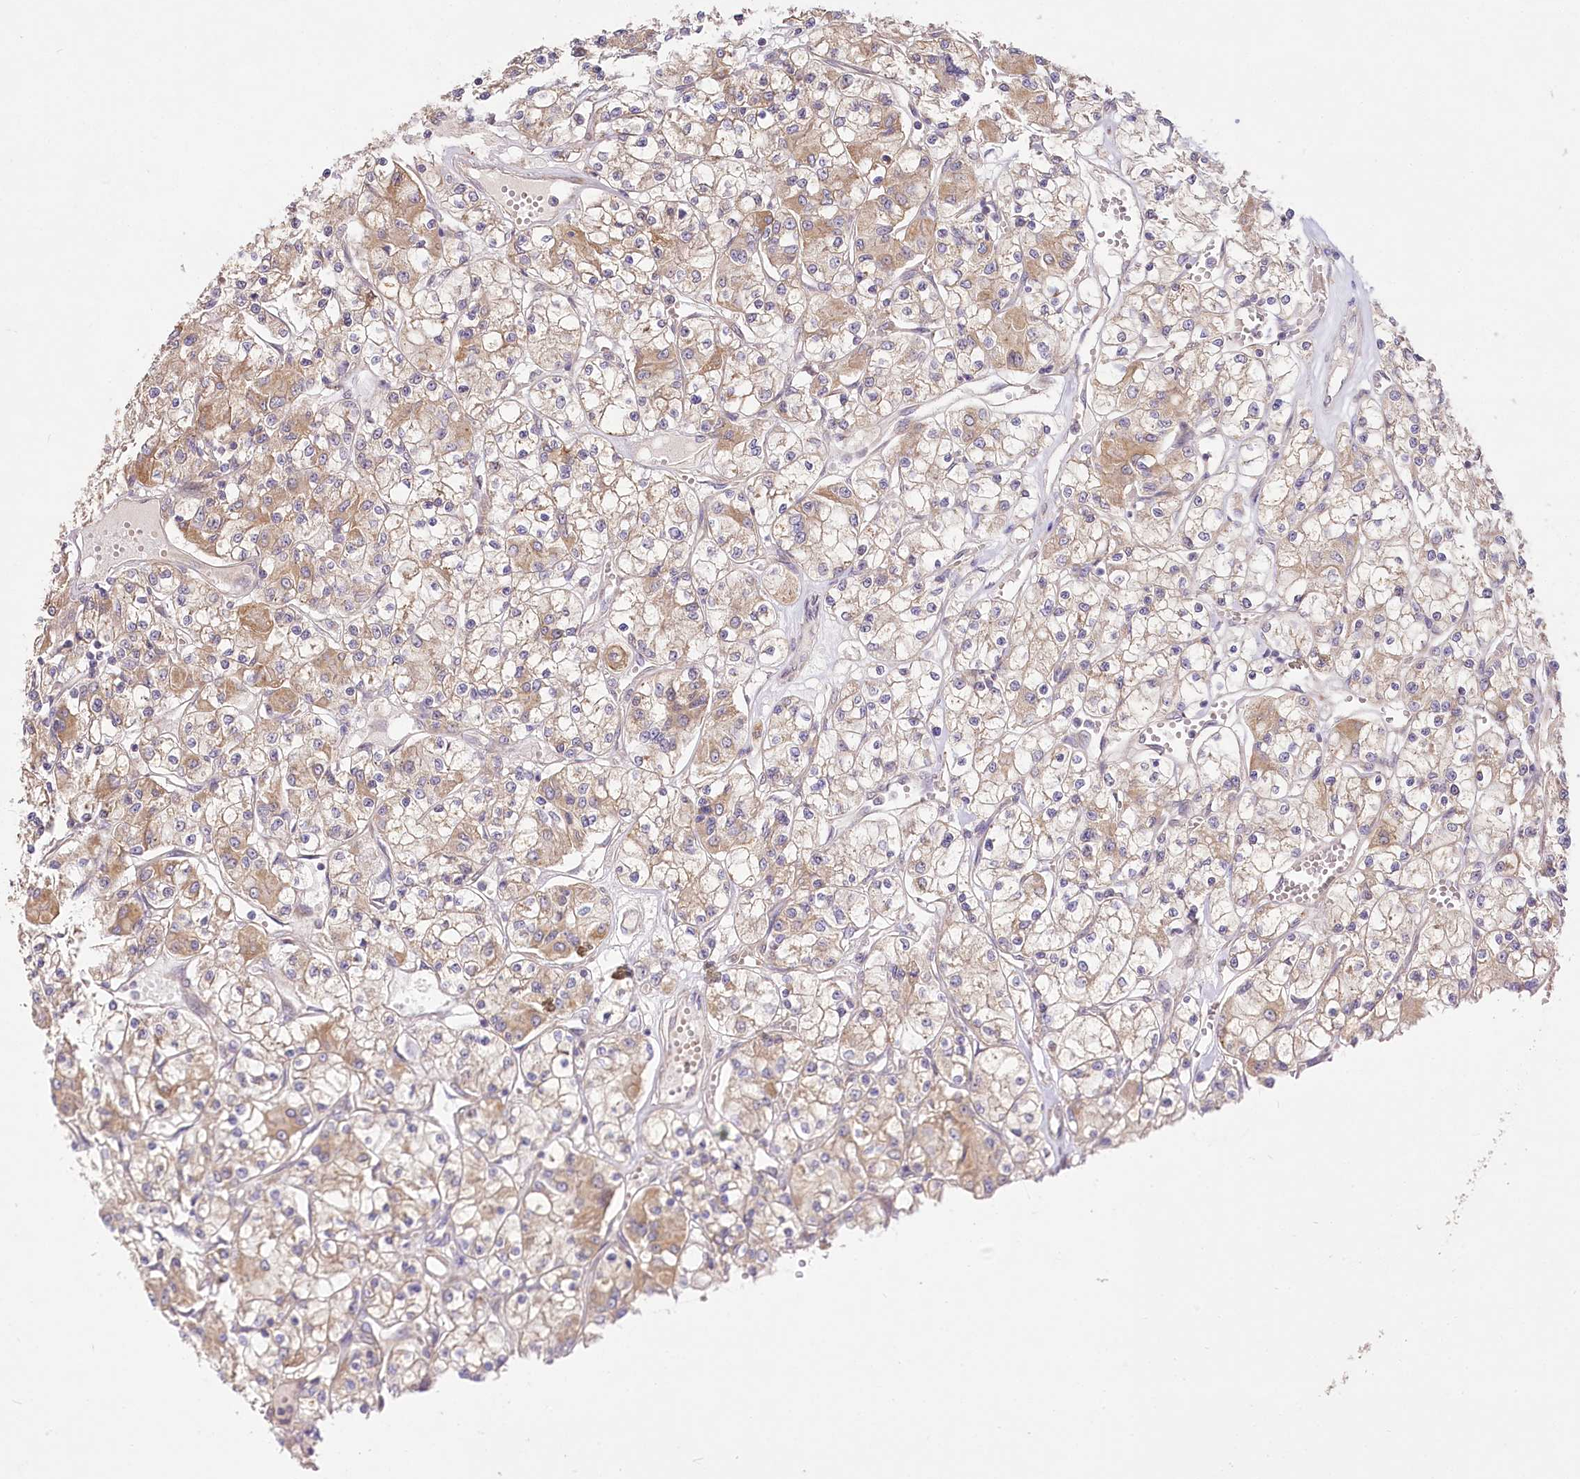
{"staining": {"intensity": "moderate", "quantity": "<25%", "location": "cytoplasmic/membranous"}, "tissue": "renal cancer", "cell_type": "Tumor cells", "image_type": "cancer", "snomed": [{"axis": "morphology", "description": "Adenocarcinoma, NOS"}, {"axis": "topography", "description": "Kidney"}], "caption": "Human adenocarcinoma (renal) stained for a protein (brown) reveals moderate cytoplasmic/membranous positive expression in about <25% of tumor cells.", "gene": "PYROXD1", "patient": {"sex": "female", "age": 59}}